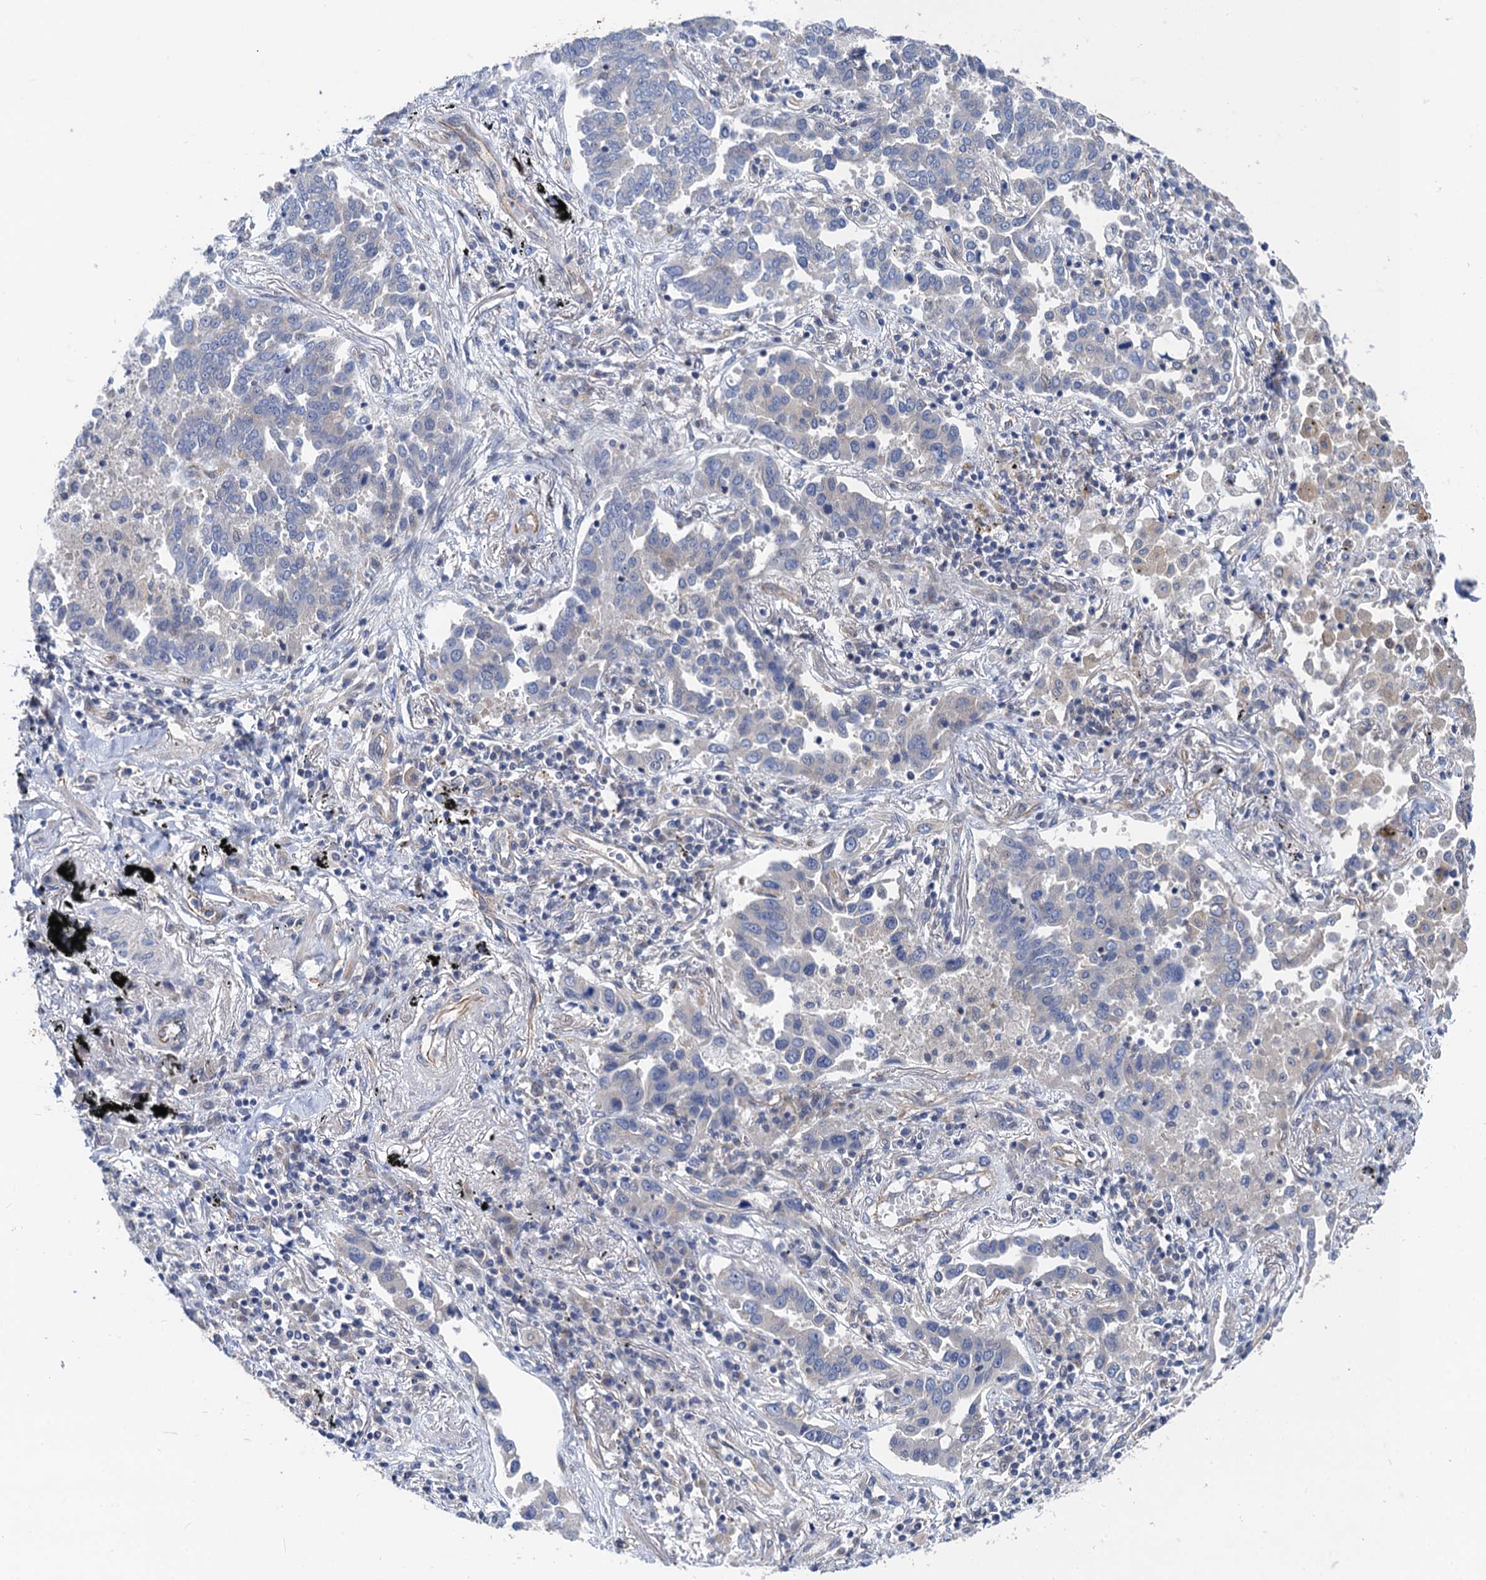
{"staining": {"intensity": "negative", "quantity": "none", "location": "none"}, "tissue": "lung cancer", "cell_type": "Tumor cells", "image_type": "cancer", "snomed": [{"axis": "morphology", "description": "Adenocarcinoma, NOS"}, {"axis": "topography", "description": "Lung"}], "caption": "A photomicrograph of human lung cancer (adenocarcinoma) is negative for staining in tumor cells. (DAB (3,3'-diaminobenzidine) IHC with hematoxylin counter stain).", "gene": "PJA2", "patient": {"sex": "male", "age": 67}}